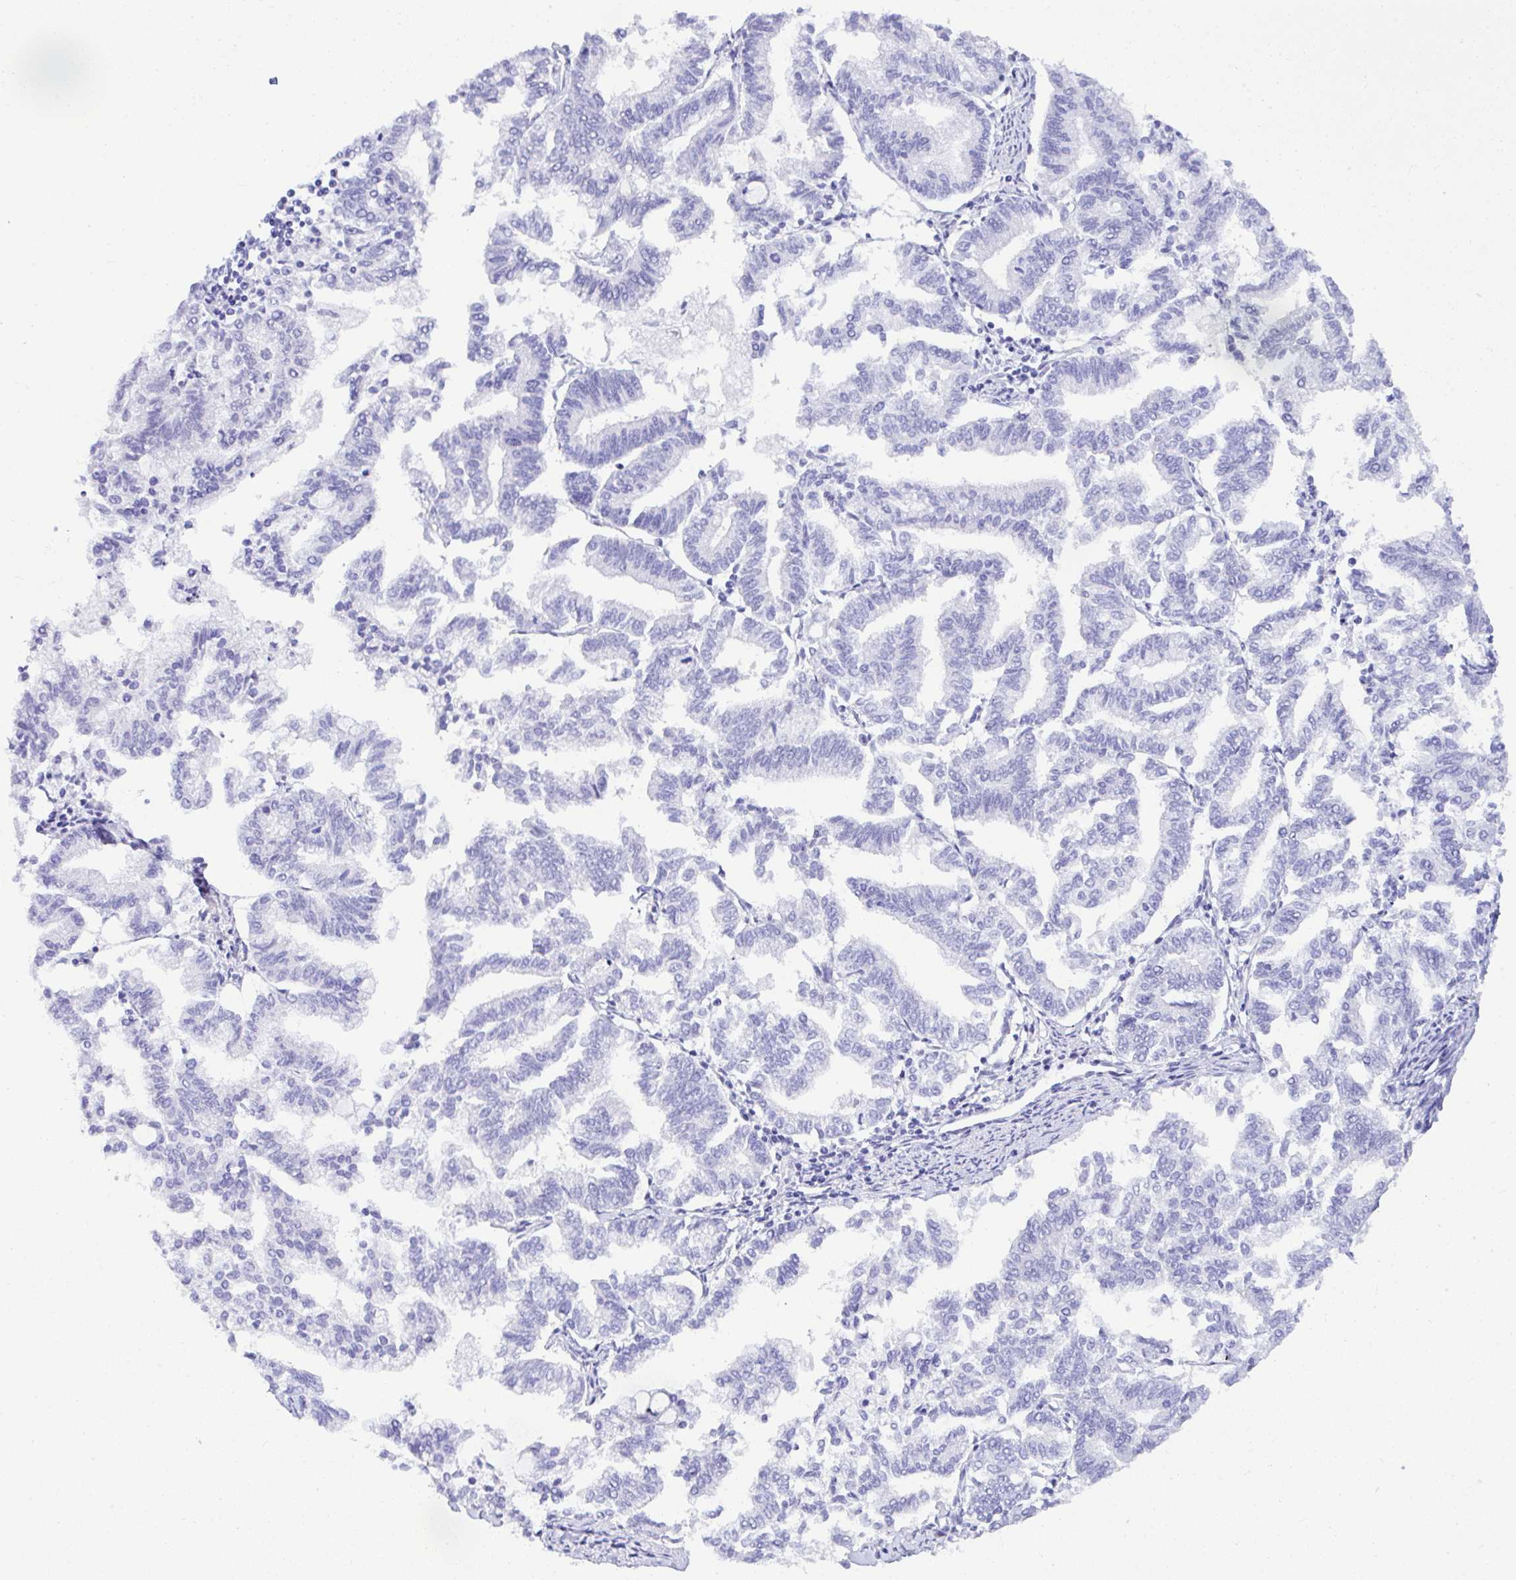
{"staining": {"intensity": "negative", "quantity": "none", "location": "none"}, "tissue": "endometrial cancer", "cell_type": "Tumor cells", "image_type": "cancer", "snomed": [{"axis": "morphology", "description": "Adenocarcinoma, NOS"}, {"axis": "topography", "description": "Endometrium"}], "caption": "Immunohistochemical staining of endometrial cancer (adenocarcinoma) exhibits no significant positivity in tumor cells.", "gene": "SEL1L2", "patient": {"sex": "female", "age": 79}}